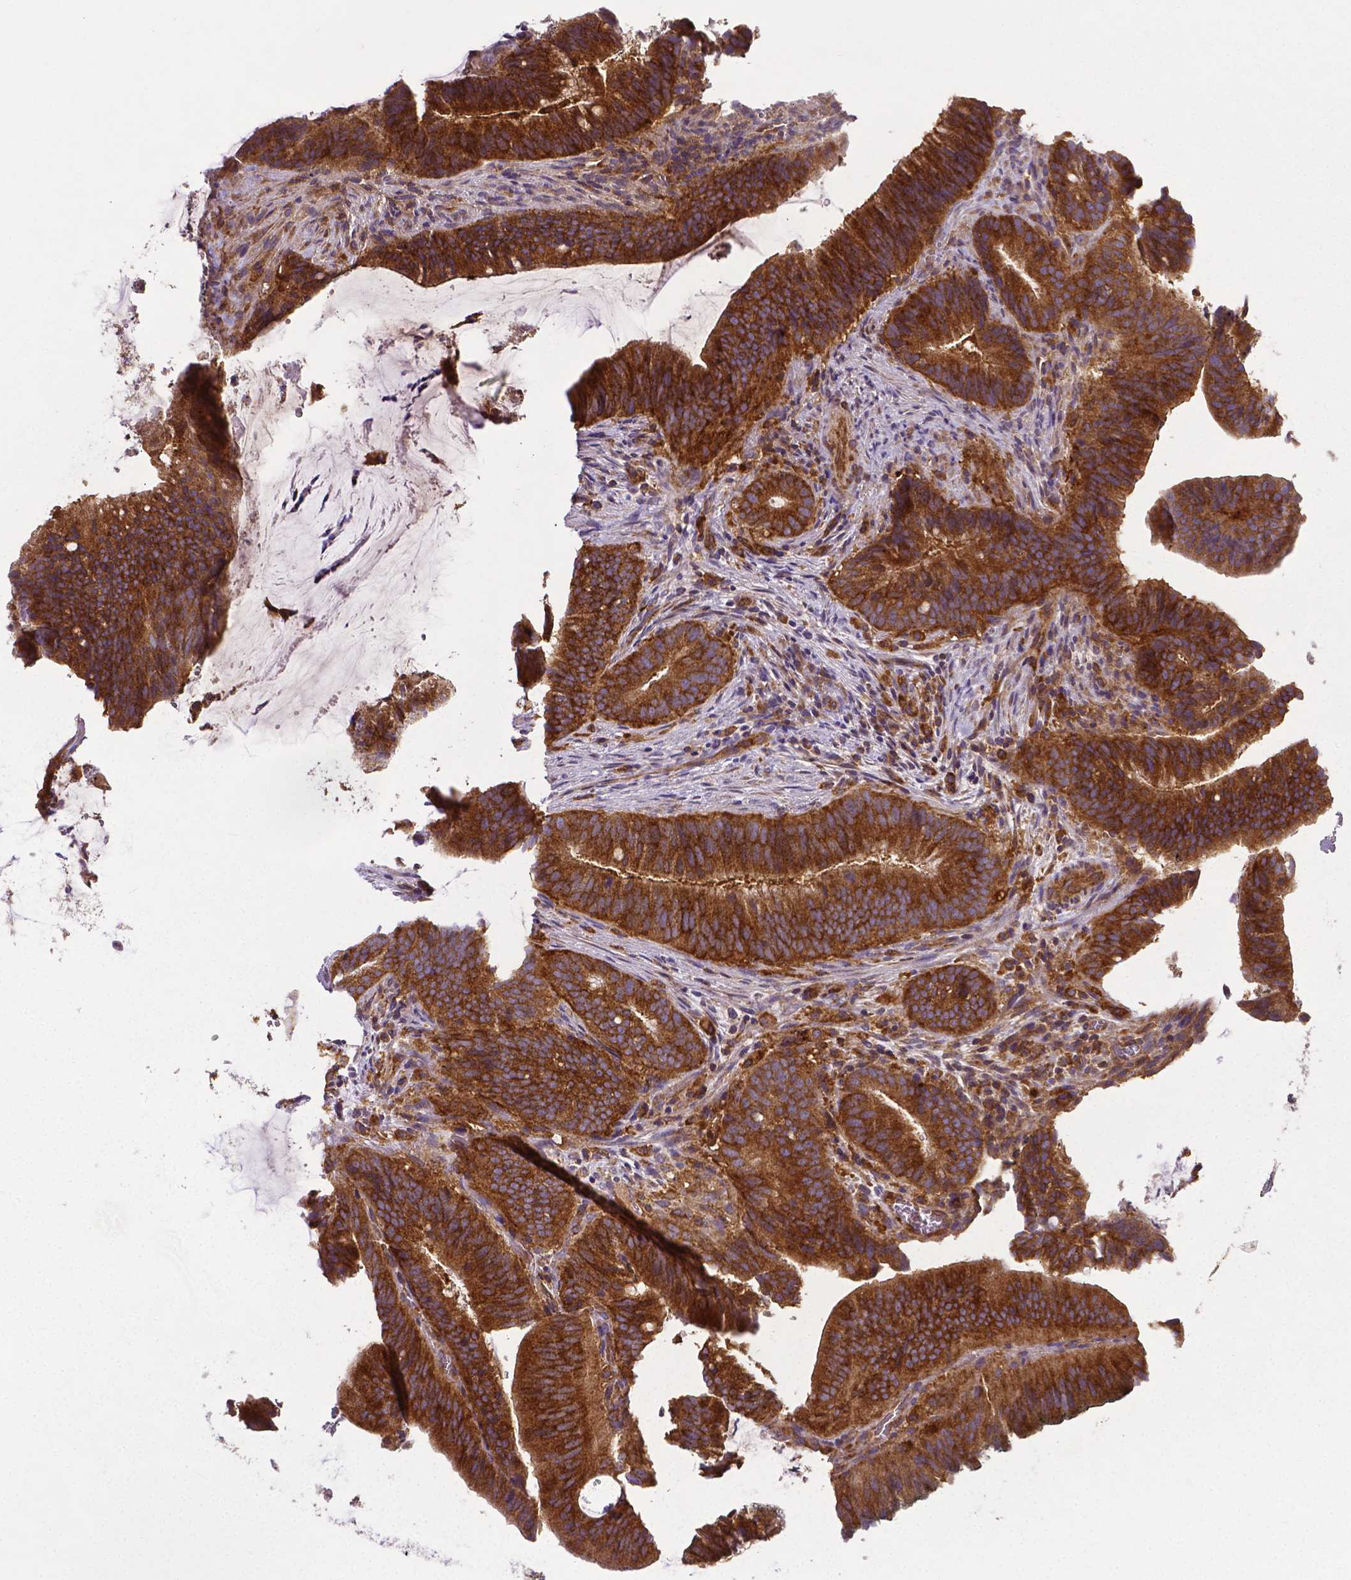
{"staining": {"intensity": "strong", "quantity": ">75%", "location": "cytoplasmic/membranous"}, "tissue": "colorectal cancer", "cell_type": "Tumor cells", "image_type": "cancer", "snomed": [{"axis": "morphology", "description": "Adenocarcinoma, NOS"}, {"axis": "topography", "description": "Colon"}], "caption": "Immunohistochemistry (IHC) image of colorectal cancer stained for a protein (brown), which exhibits high levels of strong cytoplasmic/membranous positivity in approximately >75% of tumor cells.", "gene": "DICER1", "patient": {"sex": "female", "age": 43}}